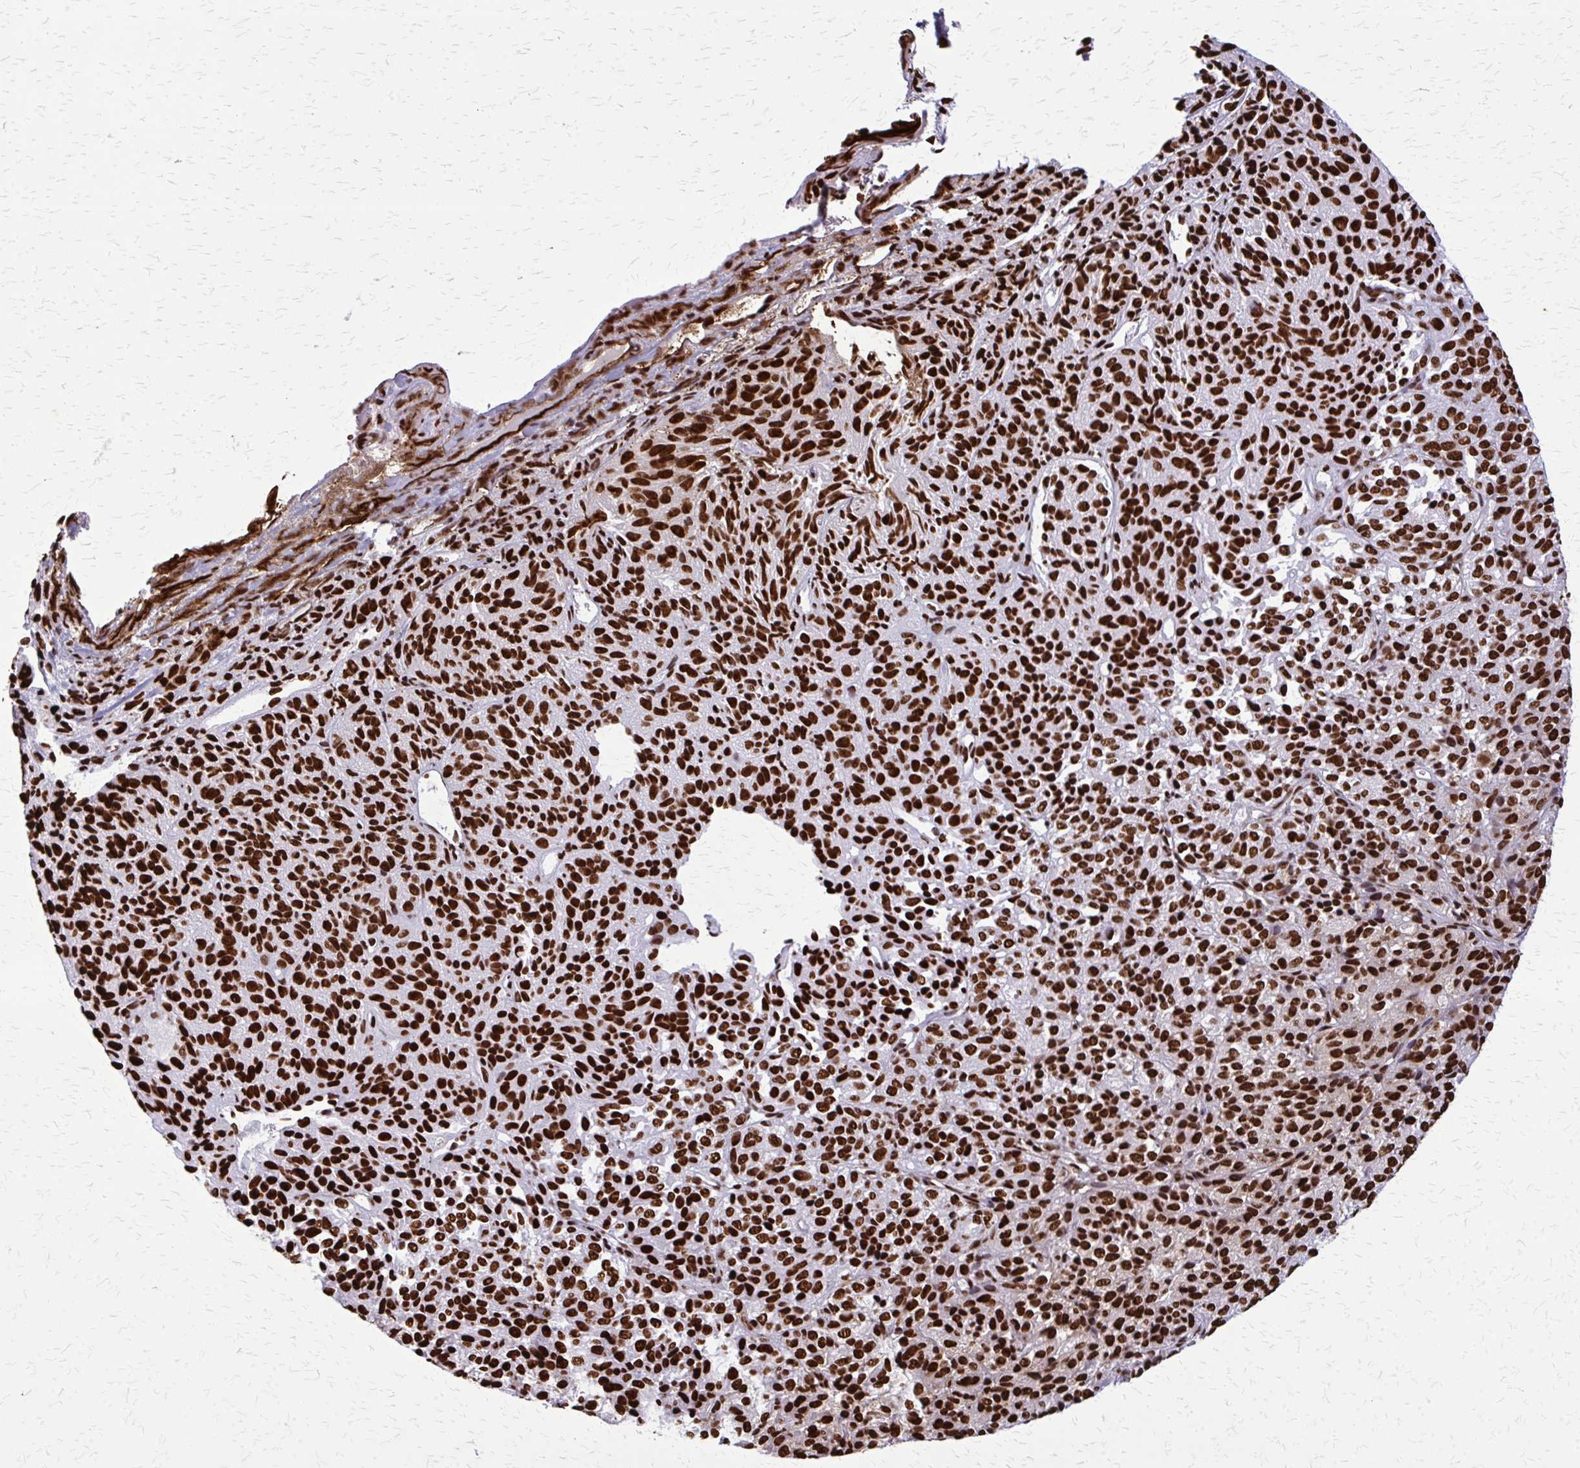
{"staining": {"intensity": "strong", "quantity": ">75%", "location": "nuclear"}, "tissue": "melanoma", "cell_type": "Tumor cells", "image_type": "cancer", "snomed": [{"axis": "morphology", "description": "Malignant melanoma, Metastatic site"}, {"axis": "topography", "description": "Brain"}], "caption": "A high amount of strong nuclear positivity is identified in approximately >75% of tumor cells in malignant melanoma (metastatic site) tissue.", "gene": "SFPQ", "patient": {"sex": "female", "age": 56}}